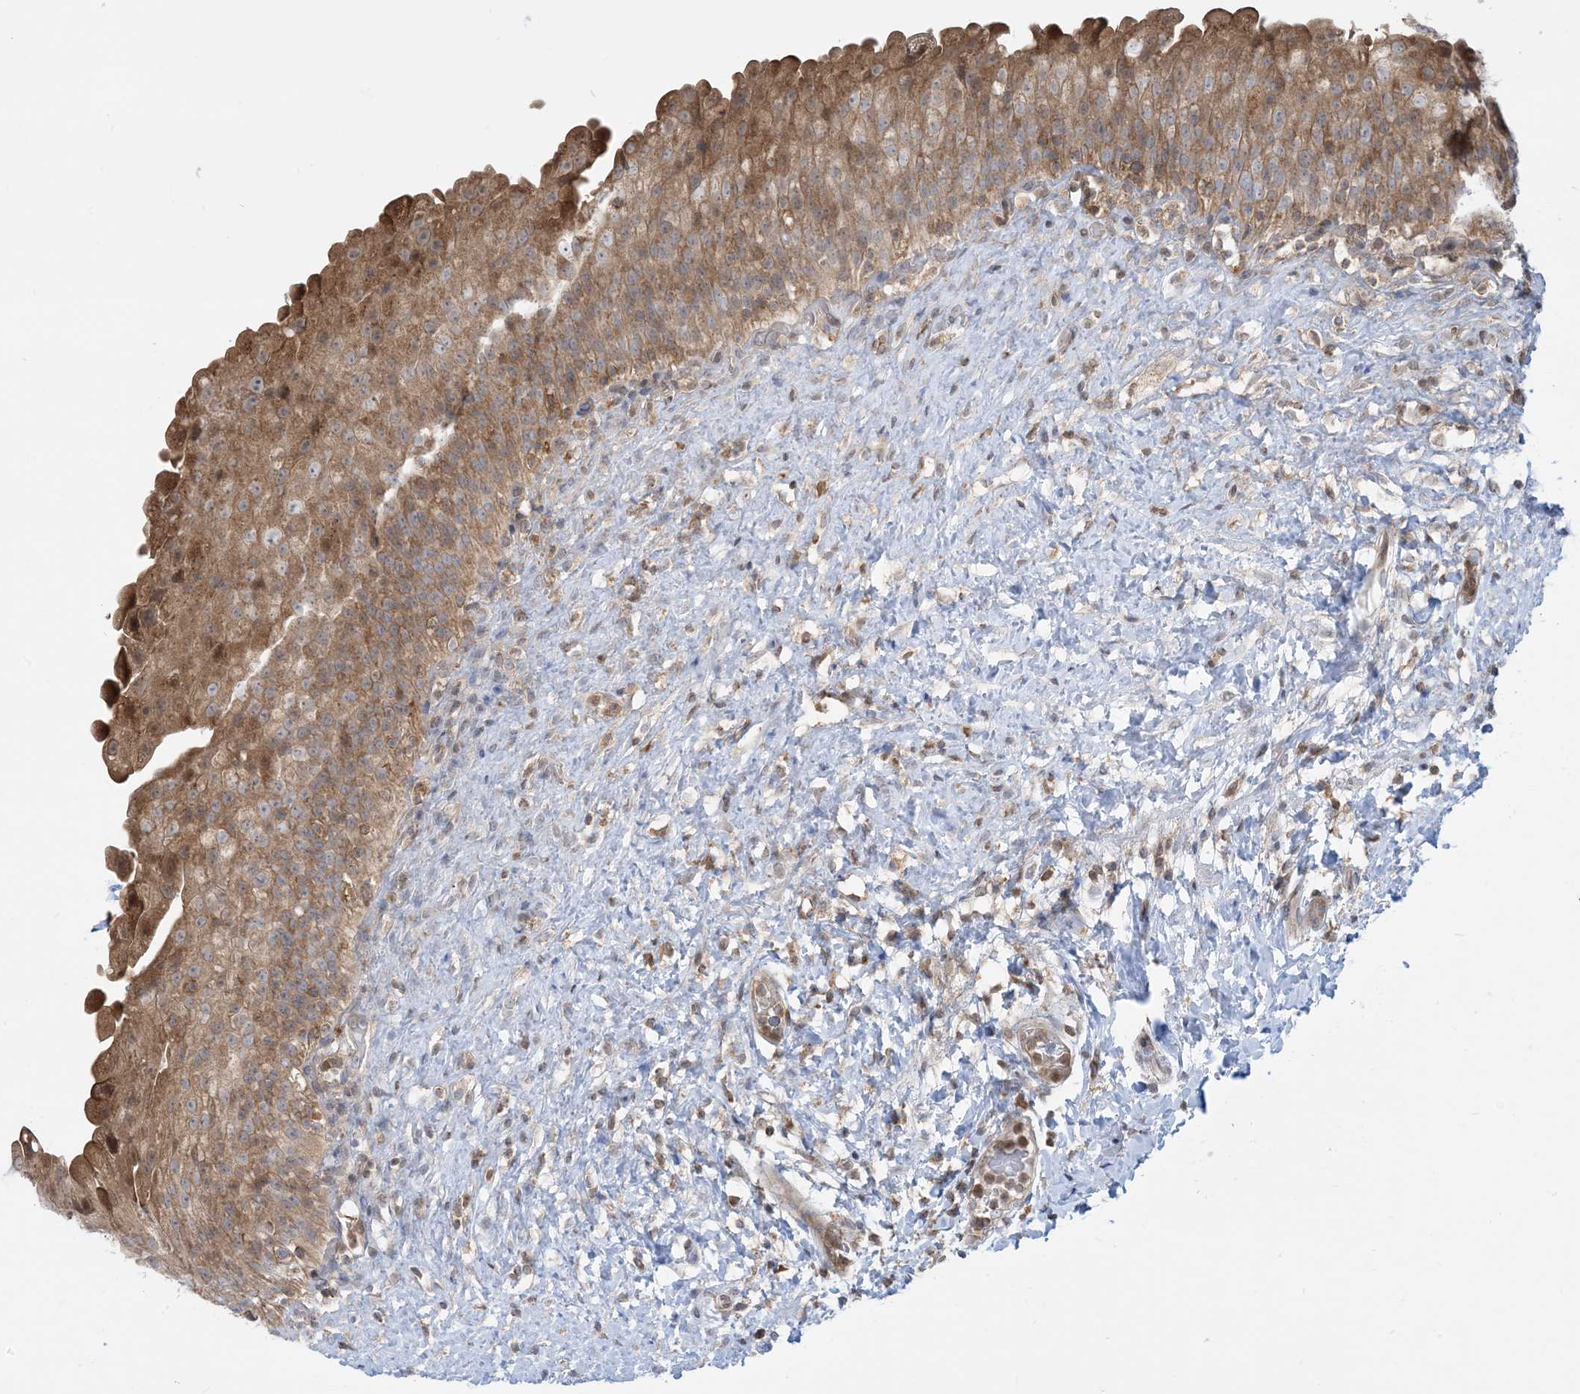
{"staining": {"intensity": "moderate", "quantity": "25%-75%", "location": "cytoplasmic/membranous"}, "tissue": "urinary bladder", "cell_type": "Urothelial cells", "image_type": "normal", "snomed": [{"axis": "morphology", "description": "Normal tissue, NOS"}, {"axis": "topography", "description": "Urinary bladder"}], "caption": "The photomicrograph reveals immunohistochemical staining of normal urinary bladder. There is moderate cytoplasmic/membranous expression is appreciated in about 25%-75% of urothelial cells. The staining was performed using DAB to visualize the protein expression in brown, while the nuclei were stained in blue with hematoxylin (Magnification: 20x).", "gene": "CASP4", "patient": {"sex": "female", "age": 27}}